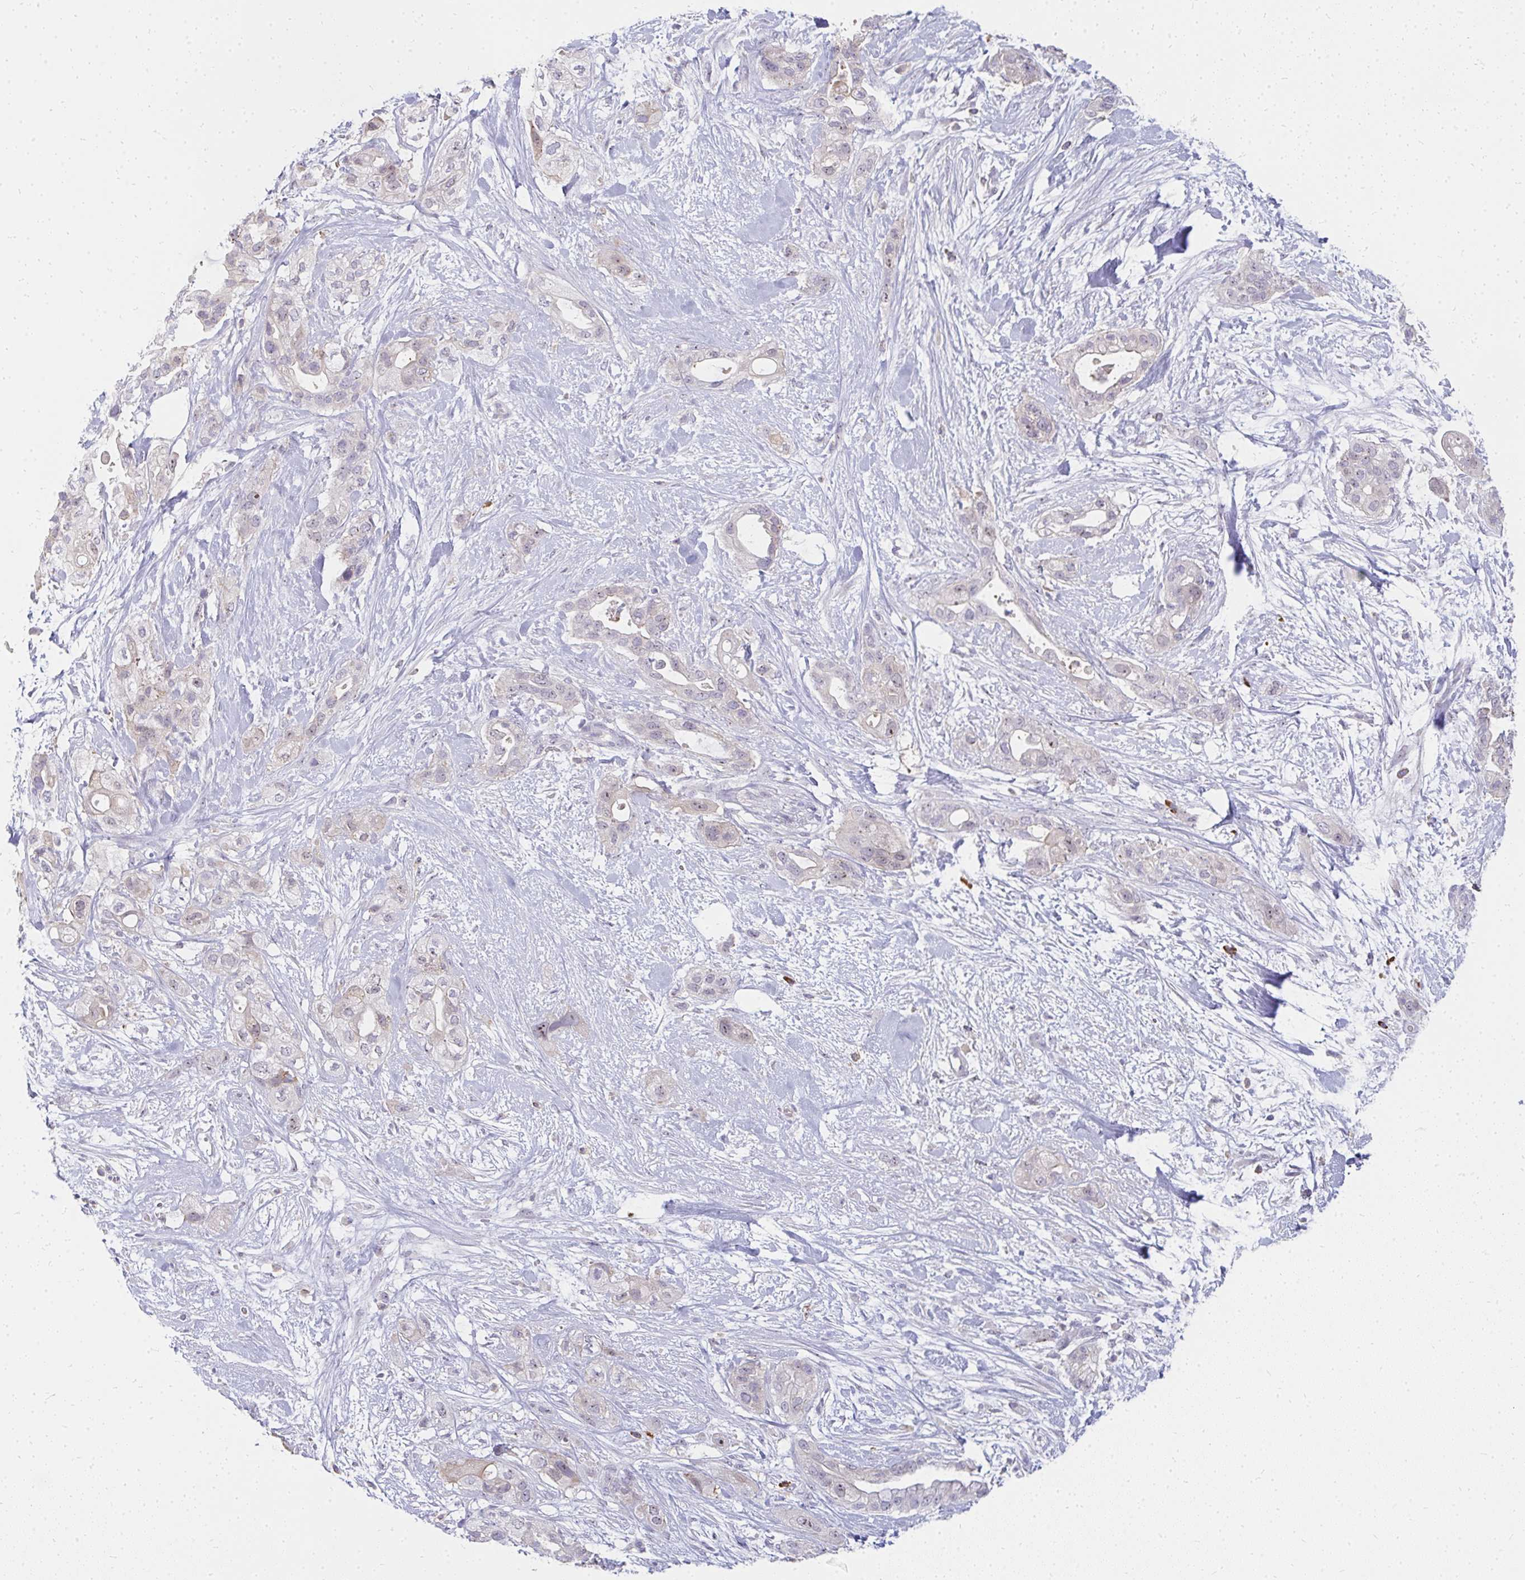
{"staining": {"intensity": "weak", "quantity": "<25%", "location": "nuclear"}, "tissue": "pancreatic cancer", "cell_type": "Tumor cells", "image_type": "cancer", "snomed": [{"axis": "morphology", "description": "Adenocarcinoma, NOS"}, {"axis": "topography", "description": "Pancreas"}], "caption": "Tumor cells are negative for brown protein staining in pancreatic cancer (adenocarcinoma).", "gene": "FAM9A", "patient": {"sex": "male", "age": 44}}